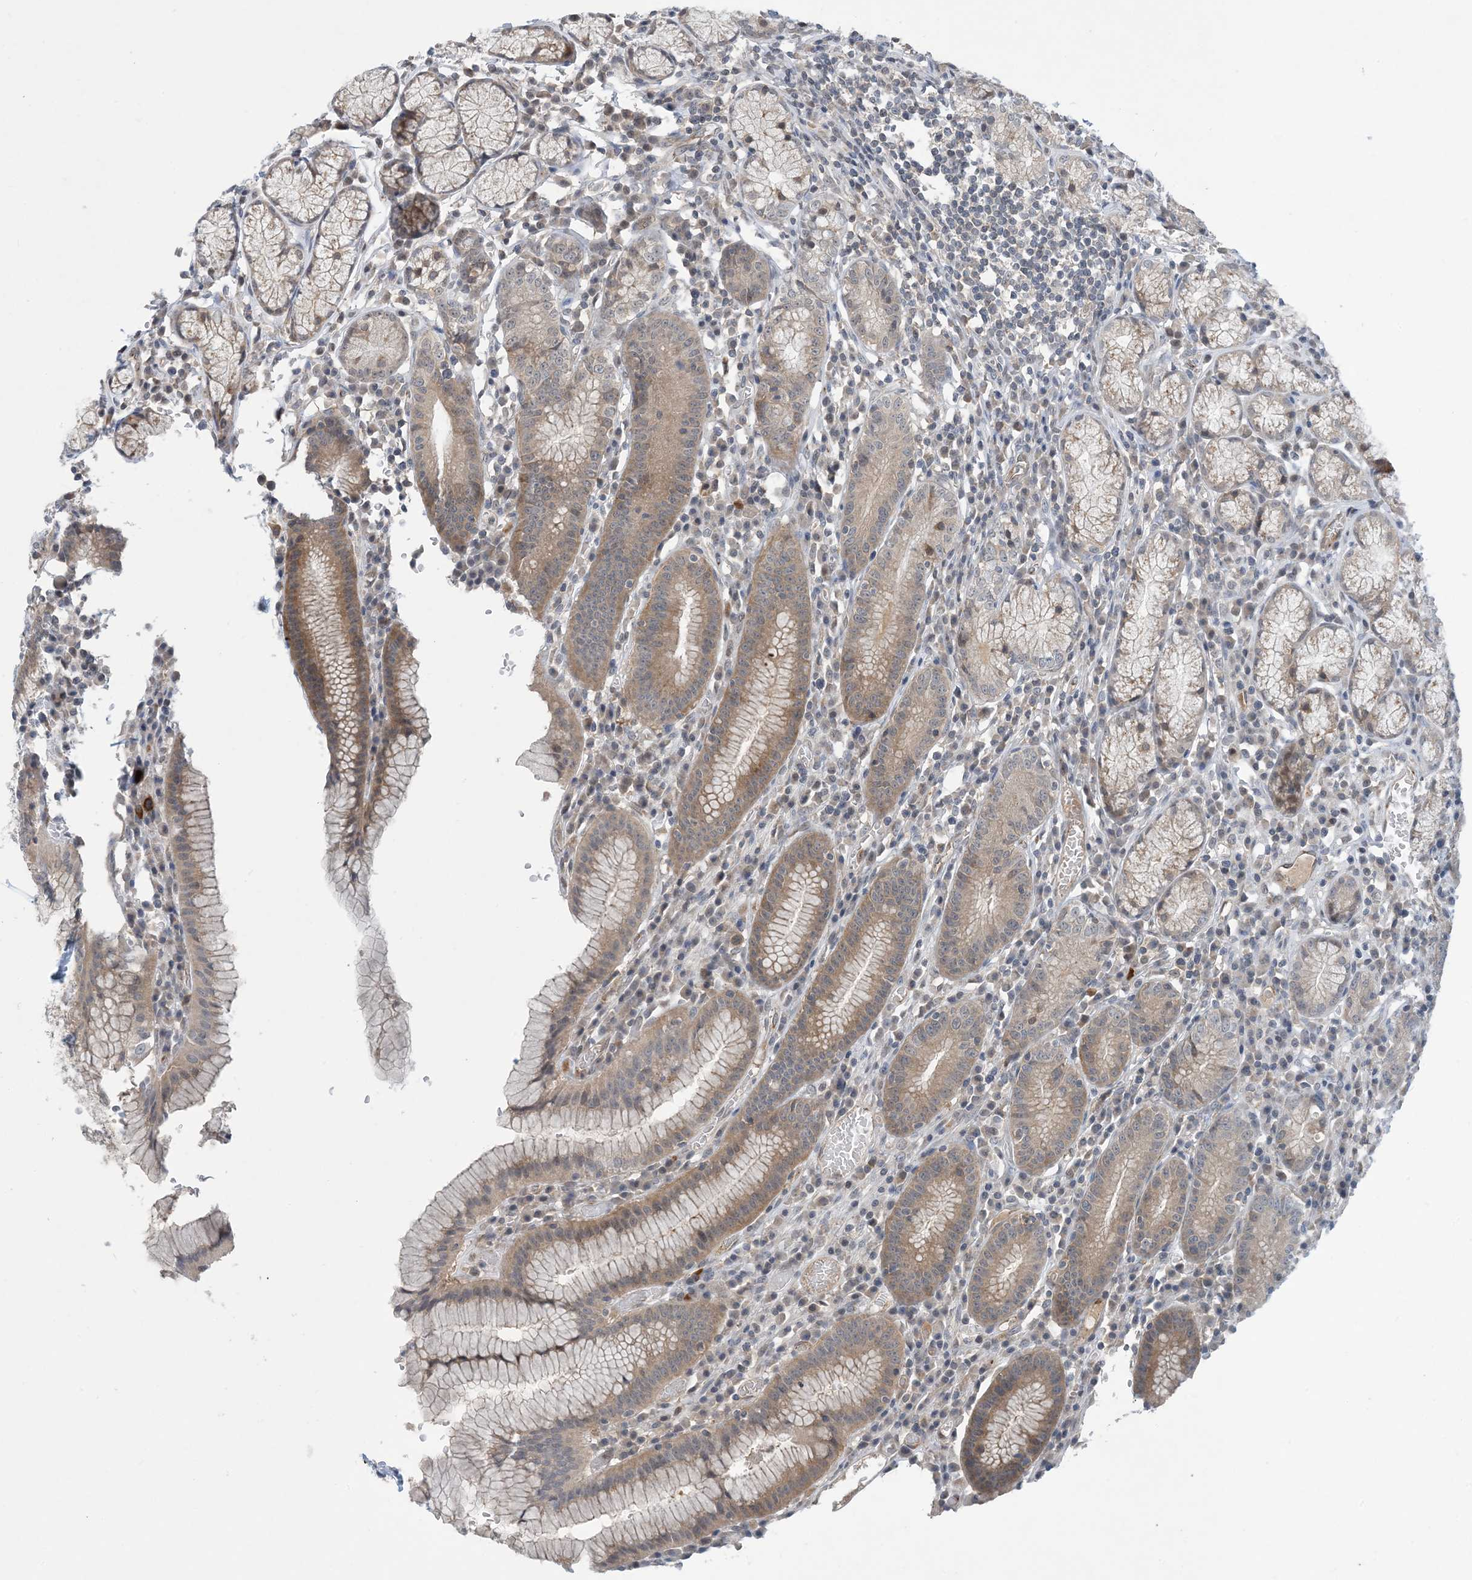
{"staining": {"intensity": "moderate", "quantity": "<25%", "location": "cytoplasmic/membranous"}, "tissue": "stomach", "cell_type": "Glandular cells", "image_type": "normal", "snomed": [{"axis": "morphology", "description": "Normal tissue, NOS"}, {"axis": "topography", "description": "Stomach"}], "caption": "Protein expression analysis of unremarkable stomach demonstrates moderate cytoplasmic/membranous expression in approximately <25% of glandular cells.", "gene": "TINAG", "patient": {"sex": "male", "age": 55}}